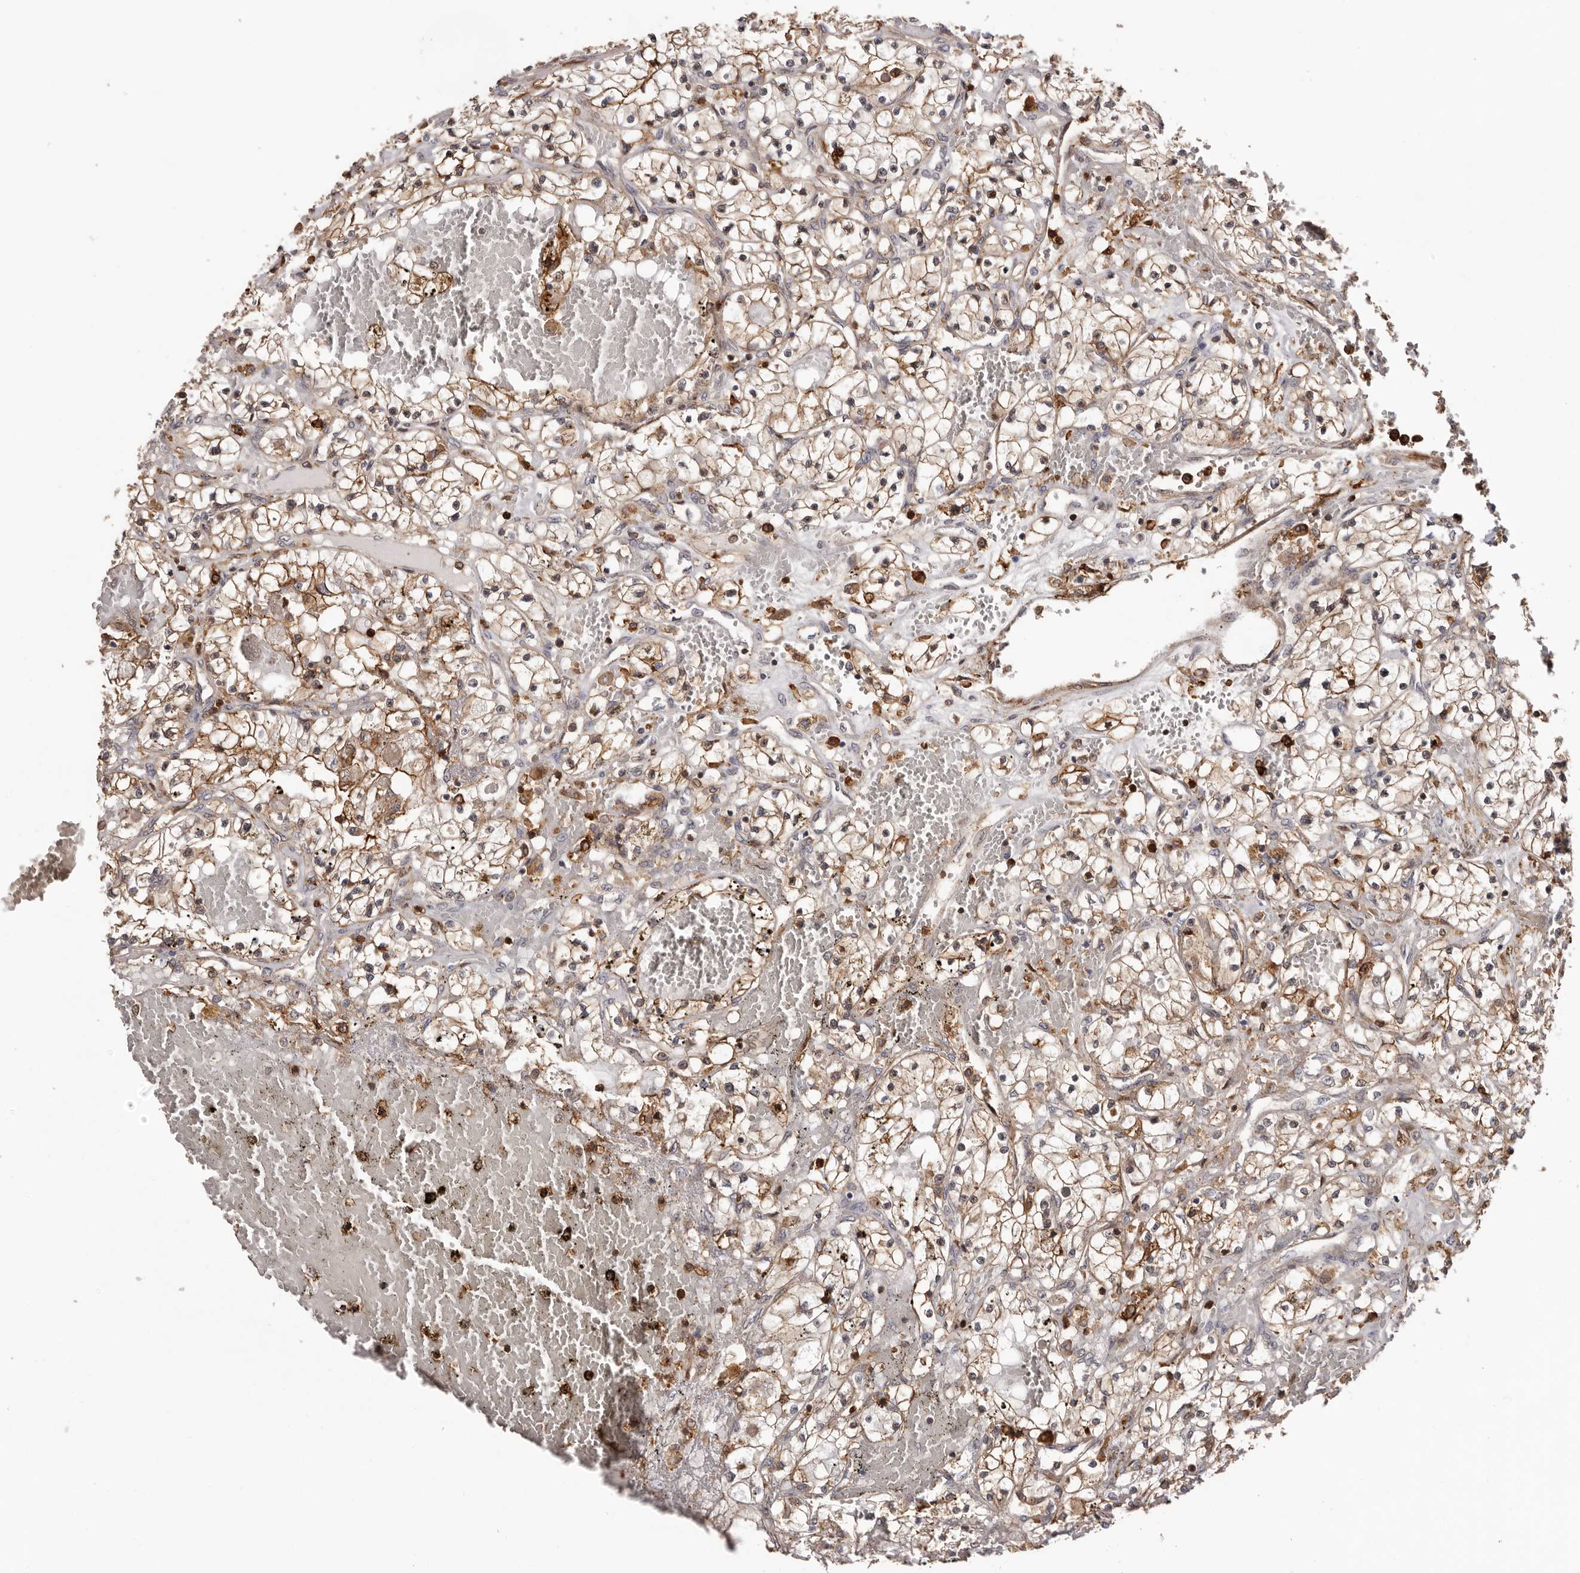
{"staining": {"intensity": "moderate", "quantity": ">75%", "location": "cytoplasmic/membranous,nuclear"}, "tissue": "renal cancer", "cell_type": "Tumor cells", "image_type": "cancer", "snomed": [{"axis": "morphology", "description": "Normal tissue, NOS"}, {"axis": "morphology", "description": "Adenocarcinoma, NOS"}, {"axis": "topography", "description": "Kidney"}], "caption": "Adenocarcinoma (renal) stained for a protein shows moderate cytoplasmic/membranous and nuclear positivity in tumor cells.", "gene": "PRR12", "patient": {"sex": "male", "age": 68}}